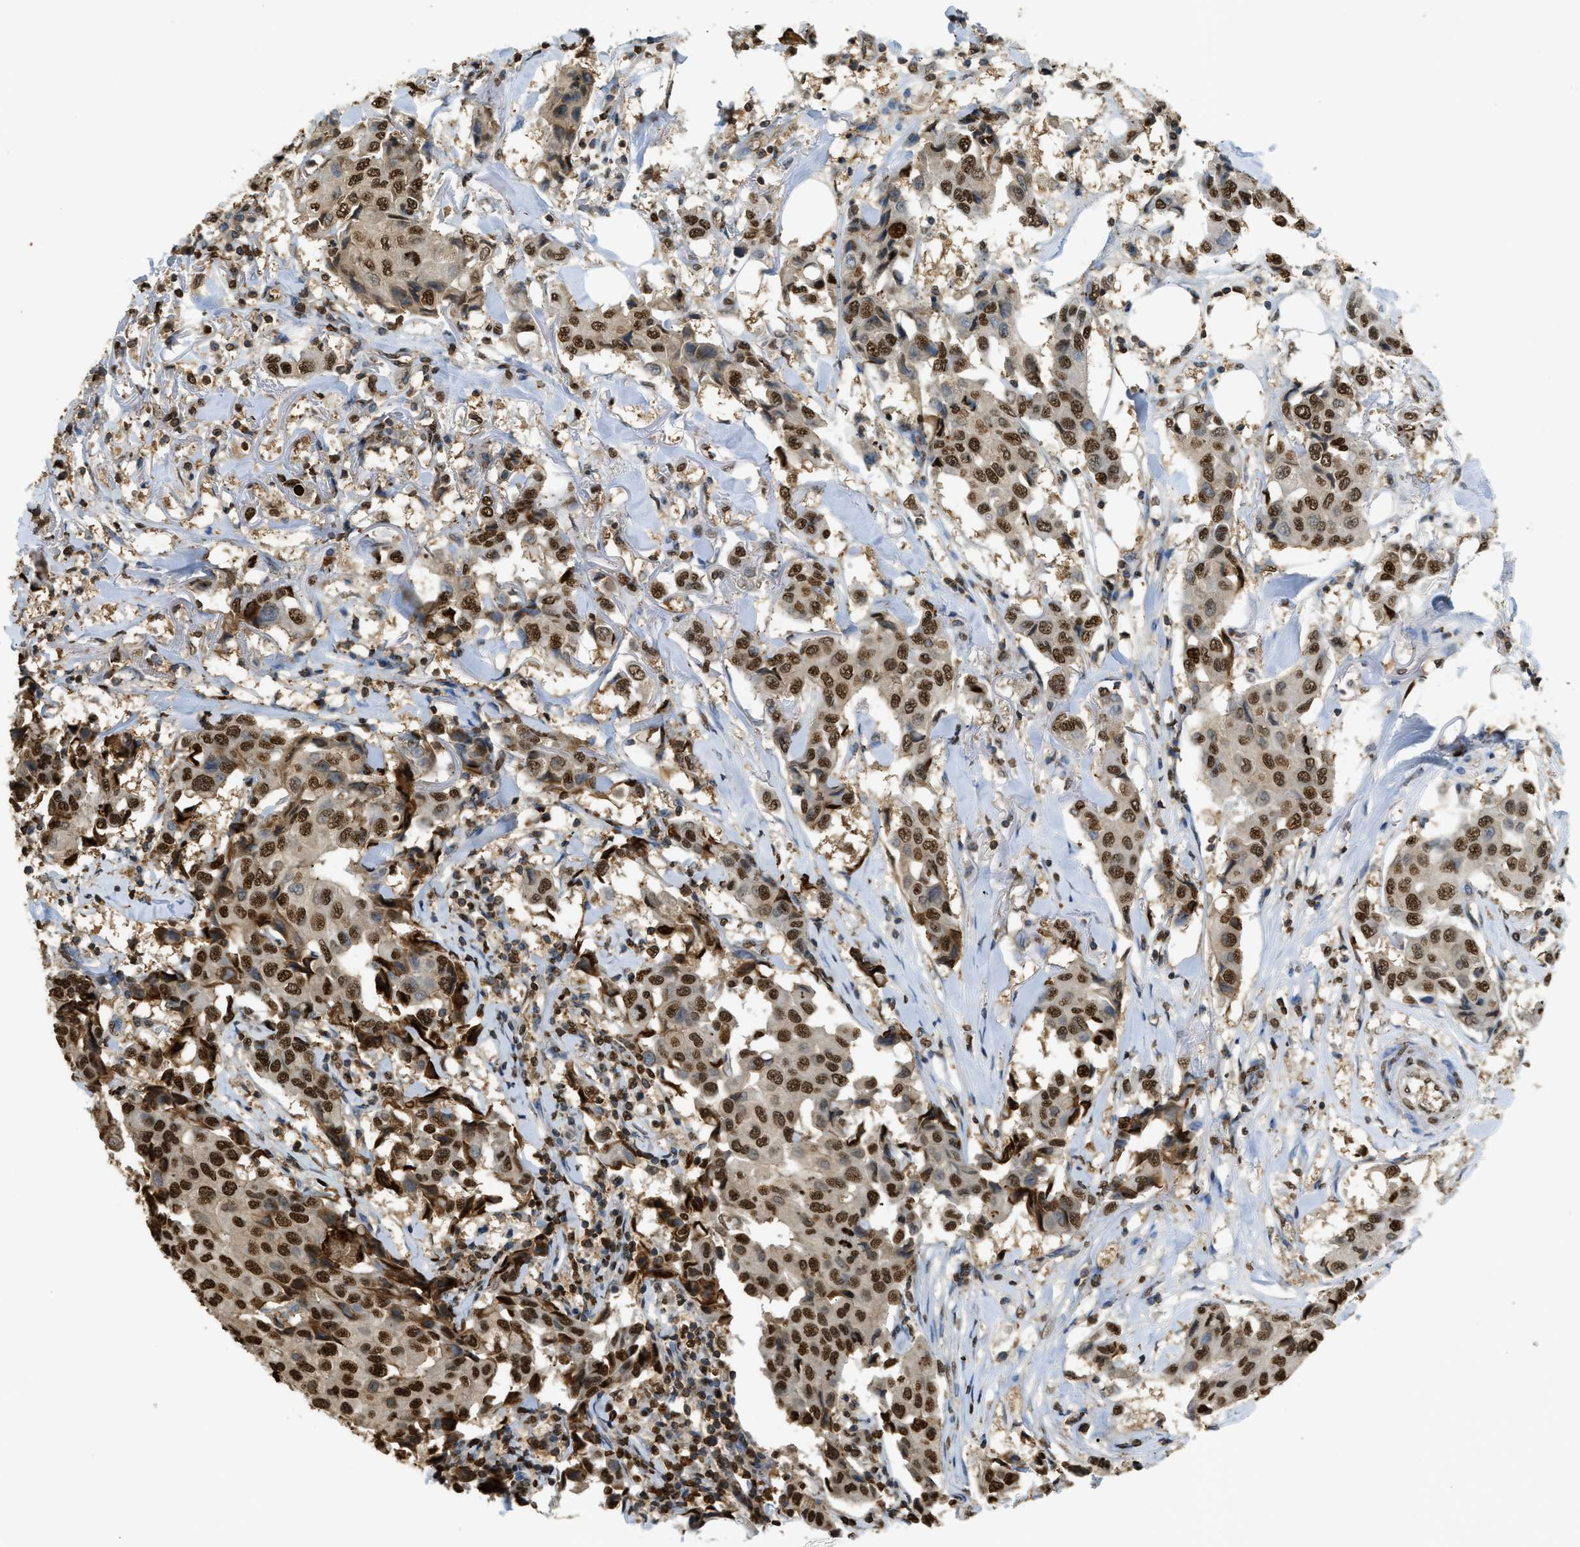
{"staining": {"intensity": "strong", "quantity": ">75%", "location": "cytoplasmic/membranous,nuclear"}, "tissue": "breast cancer", "cell_type": "Tumor cells", "image_type": "cancer", "snomed": [{"axis": "morphology", "description": "Duct carcinoma"}, {"axis": "topography", "description": "Breast"}], "caption": "This photomicrograph shows immunohistochemistry (IHC) staining of human breast cancer, with high strong cytoplasmic/membranous and nuclear positivity in about >75% of tumor cells.", "gene": "NR5A2", "patient": {"sex": "female", "age": 80}}